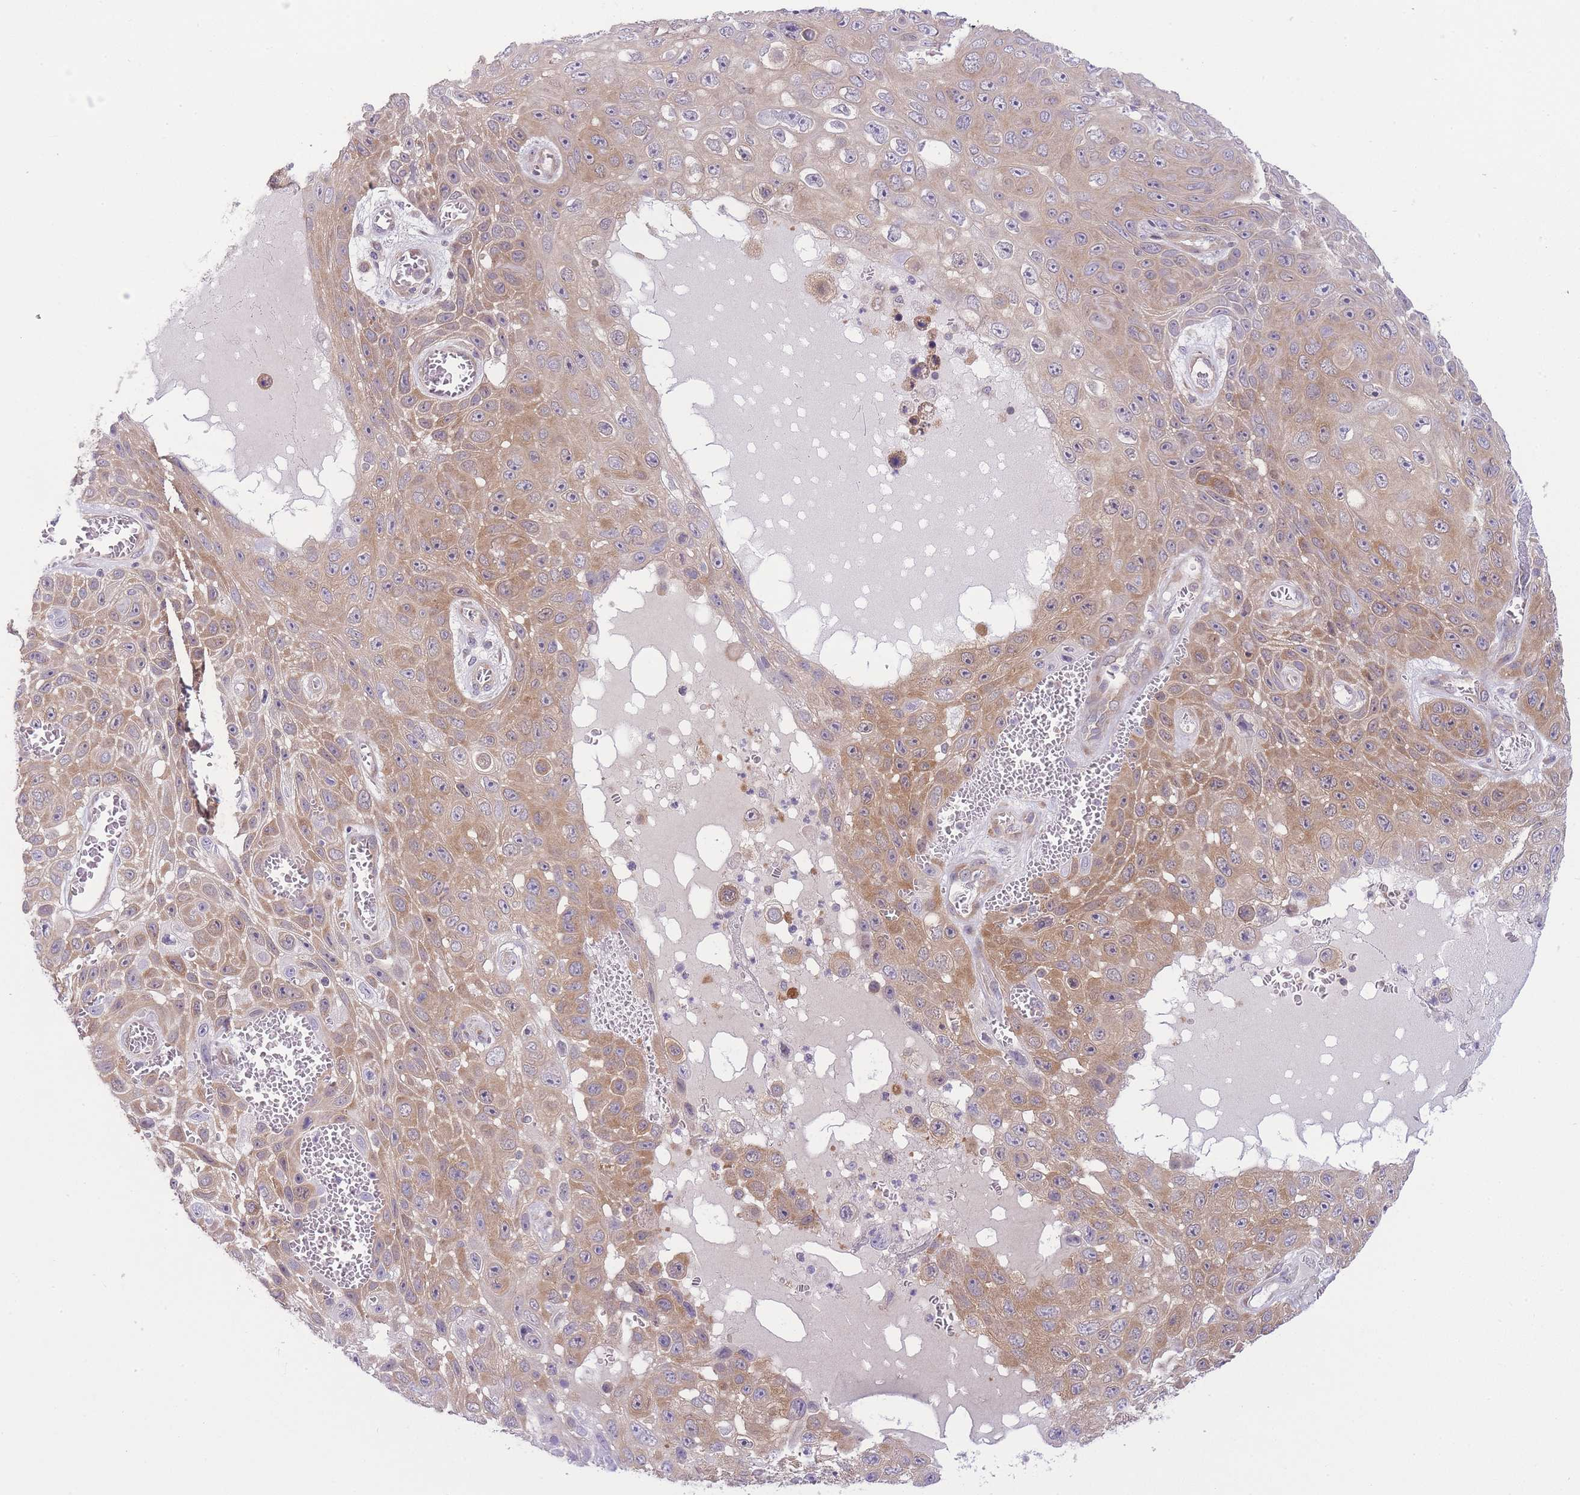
{"staining": {"intensity": "moderate", "quantity": ">75%", "location": "cytoplasmic/membranous"}, "tissue": "skin cancer", "cell_type": "Tumor cells", "image_type": "cancer", "snomed": [{"axis": "morphology", "description": "Squamous cell carcinoma, NOS"}, {"axis": "topography", "description": "Skin"}], "caption": "A brown stain labels moderate cytoplasmic/membranous staining of a protein in human squamous cell carcinoma (skin) tumor cells.", "gene": "PFDN6", "patient": {"sex": "male", "age": 82}}